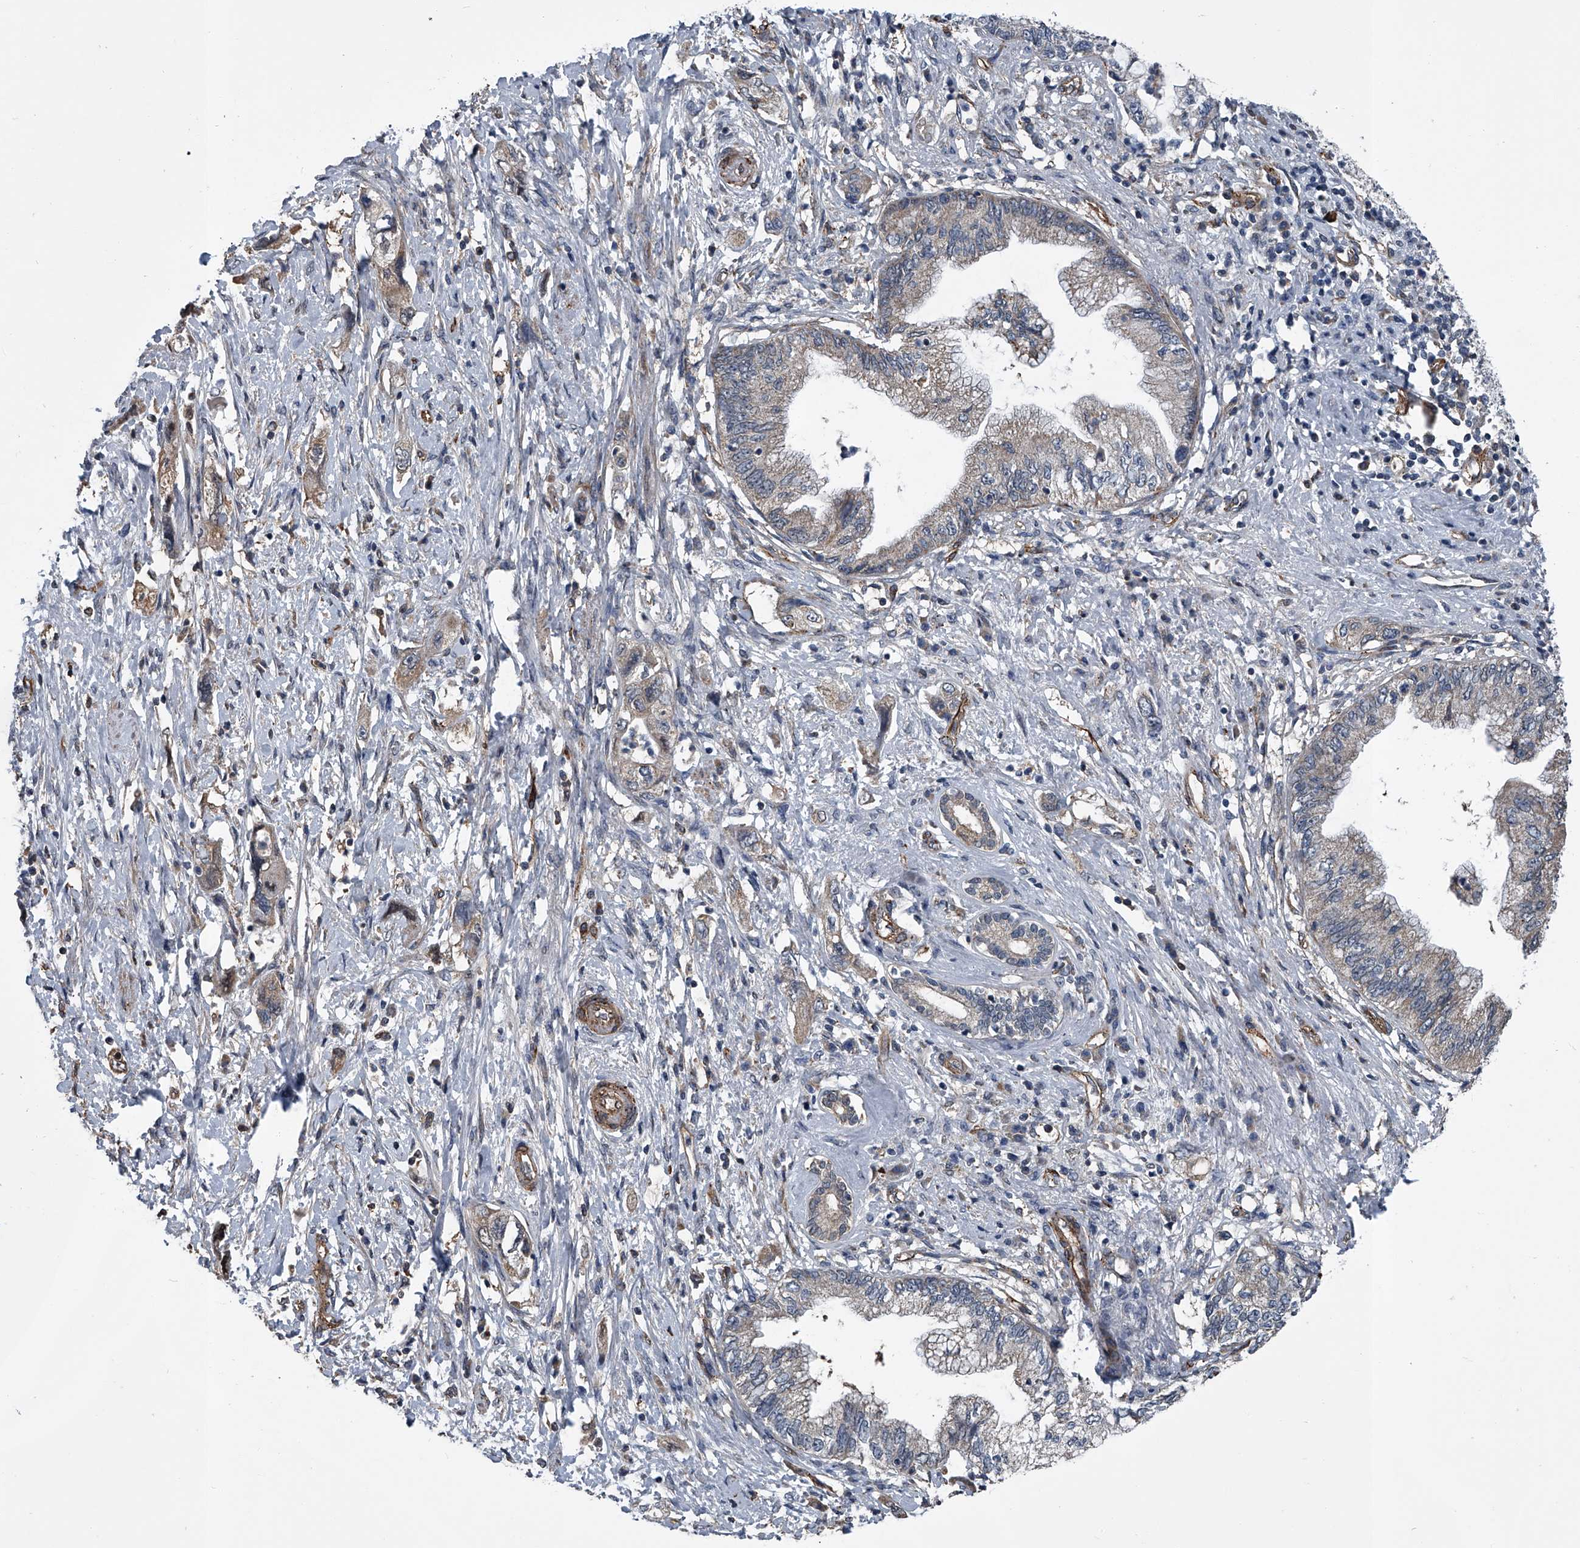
{"staining": {"intensity": "weak", "quantity": "<25%", "location": "cytoplasmic/membranous"}, "tissue": "pancreatic cancer", "cell_type": "Tumor cells", "image_type": "cancer", "snomed": [{"axis": "morphology", "description": "Adenocarcinoma, NOS"}, {"axis": "topography", "description": "Pancreas"}], "caption": "Immunohistochemistry (IHC) photomicrograph of pancreatic cancer (adenocarcinoma) stained for a protein (brown), which exhibits no staining in tumor cells.", "gene": "LDLRAD2", "patient": {"sex": "female", "age": 73}}